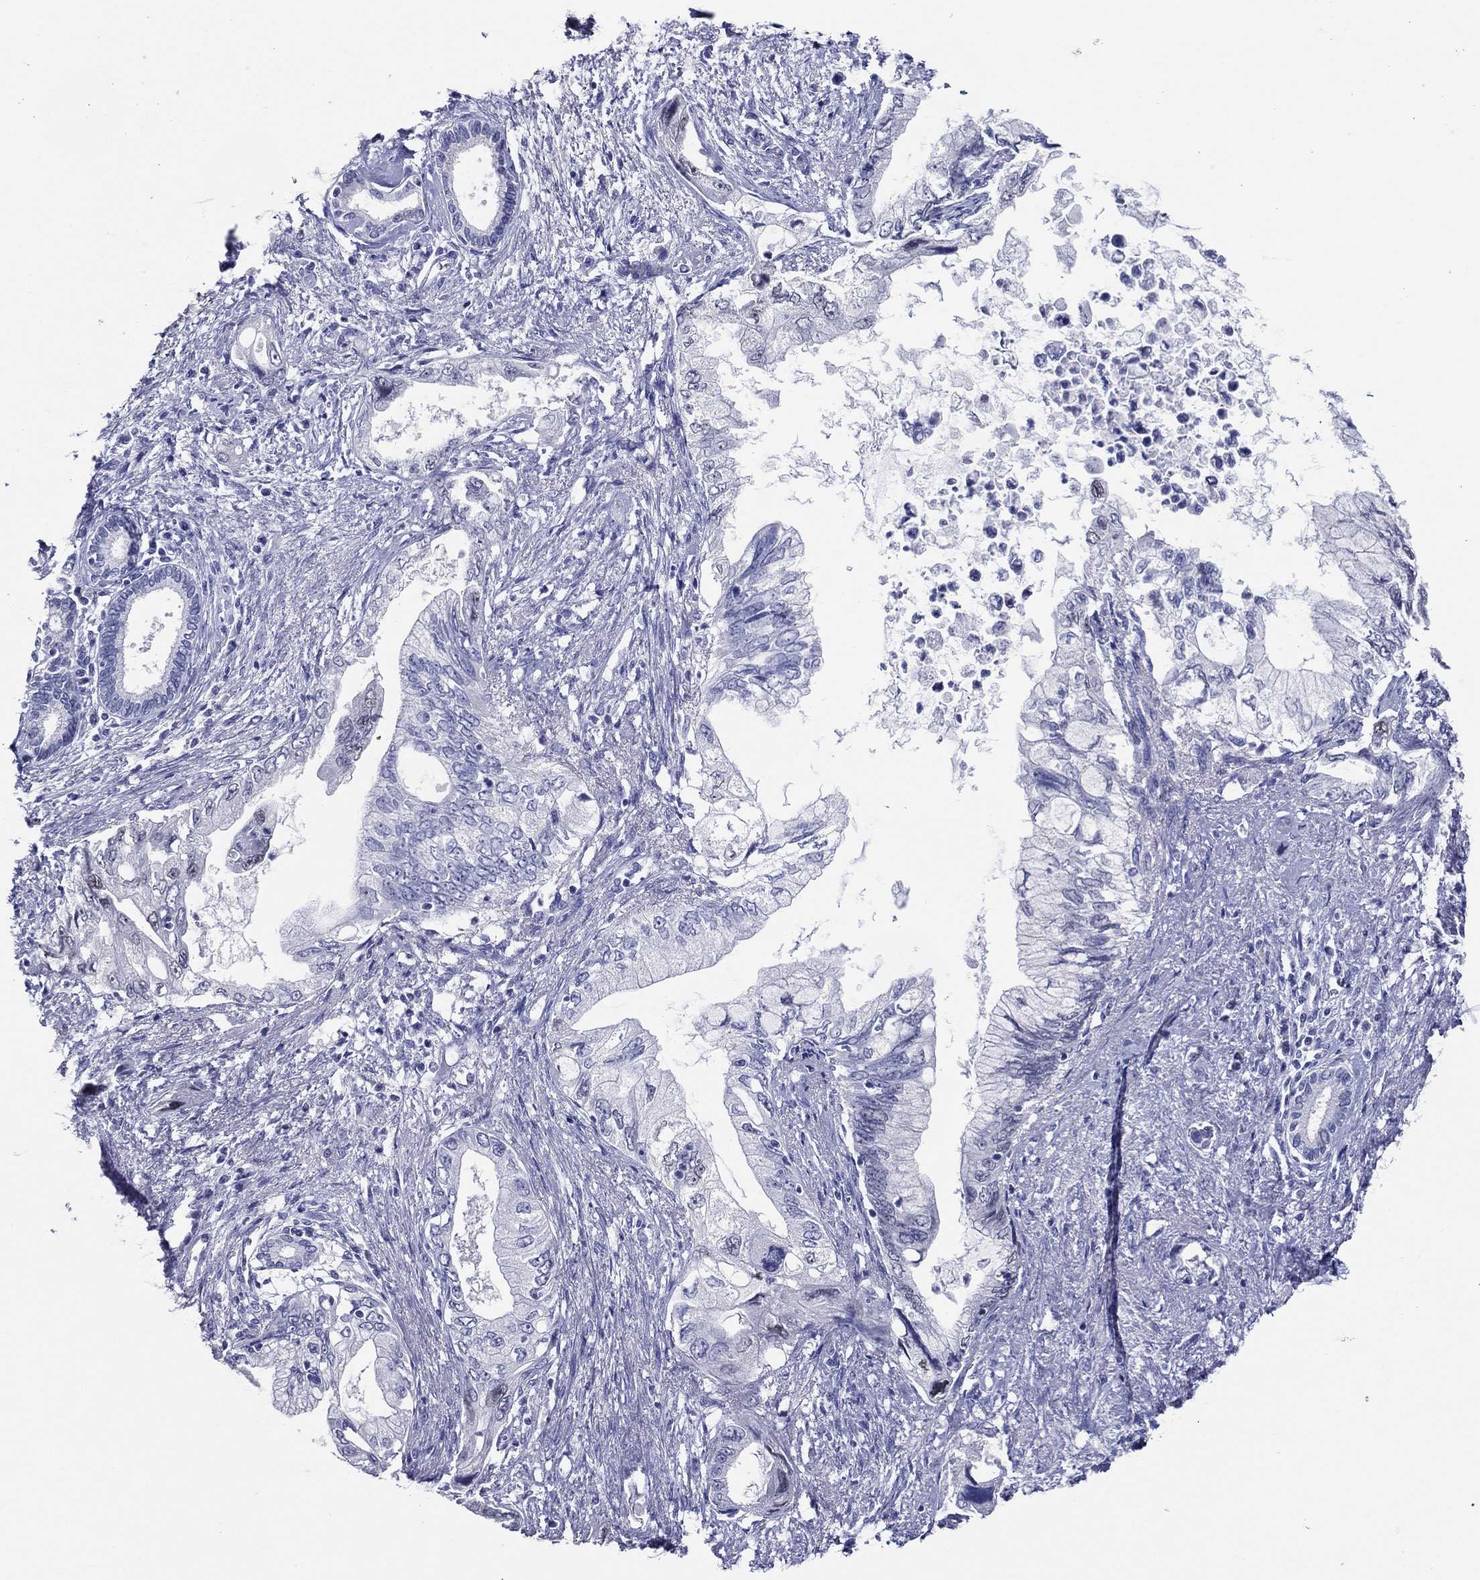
{"staining": {"intensity": "negative", "quantity": "none", "location": "none"}, "tissue": "pancreatic cancer", "cell_type": "Tumor cells", "image_type": "cancer", "snomed": [{"axis": "morphology", "description": "Adenocarcinoma, NOS"}, {"axis": "topography", "description": "Pancreas"}], "caption": "A photomicrograph of pancreatic cancer stained for a protein reveals no brown staining in tumor cells.", "gene": "TFAP2A", "patient": {"sex": "female", "age": 73}}